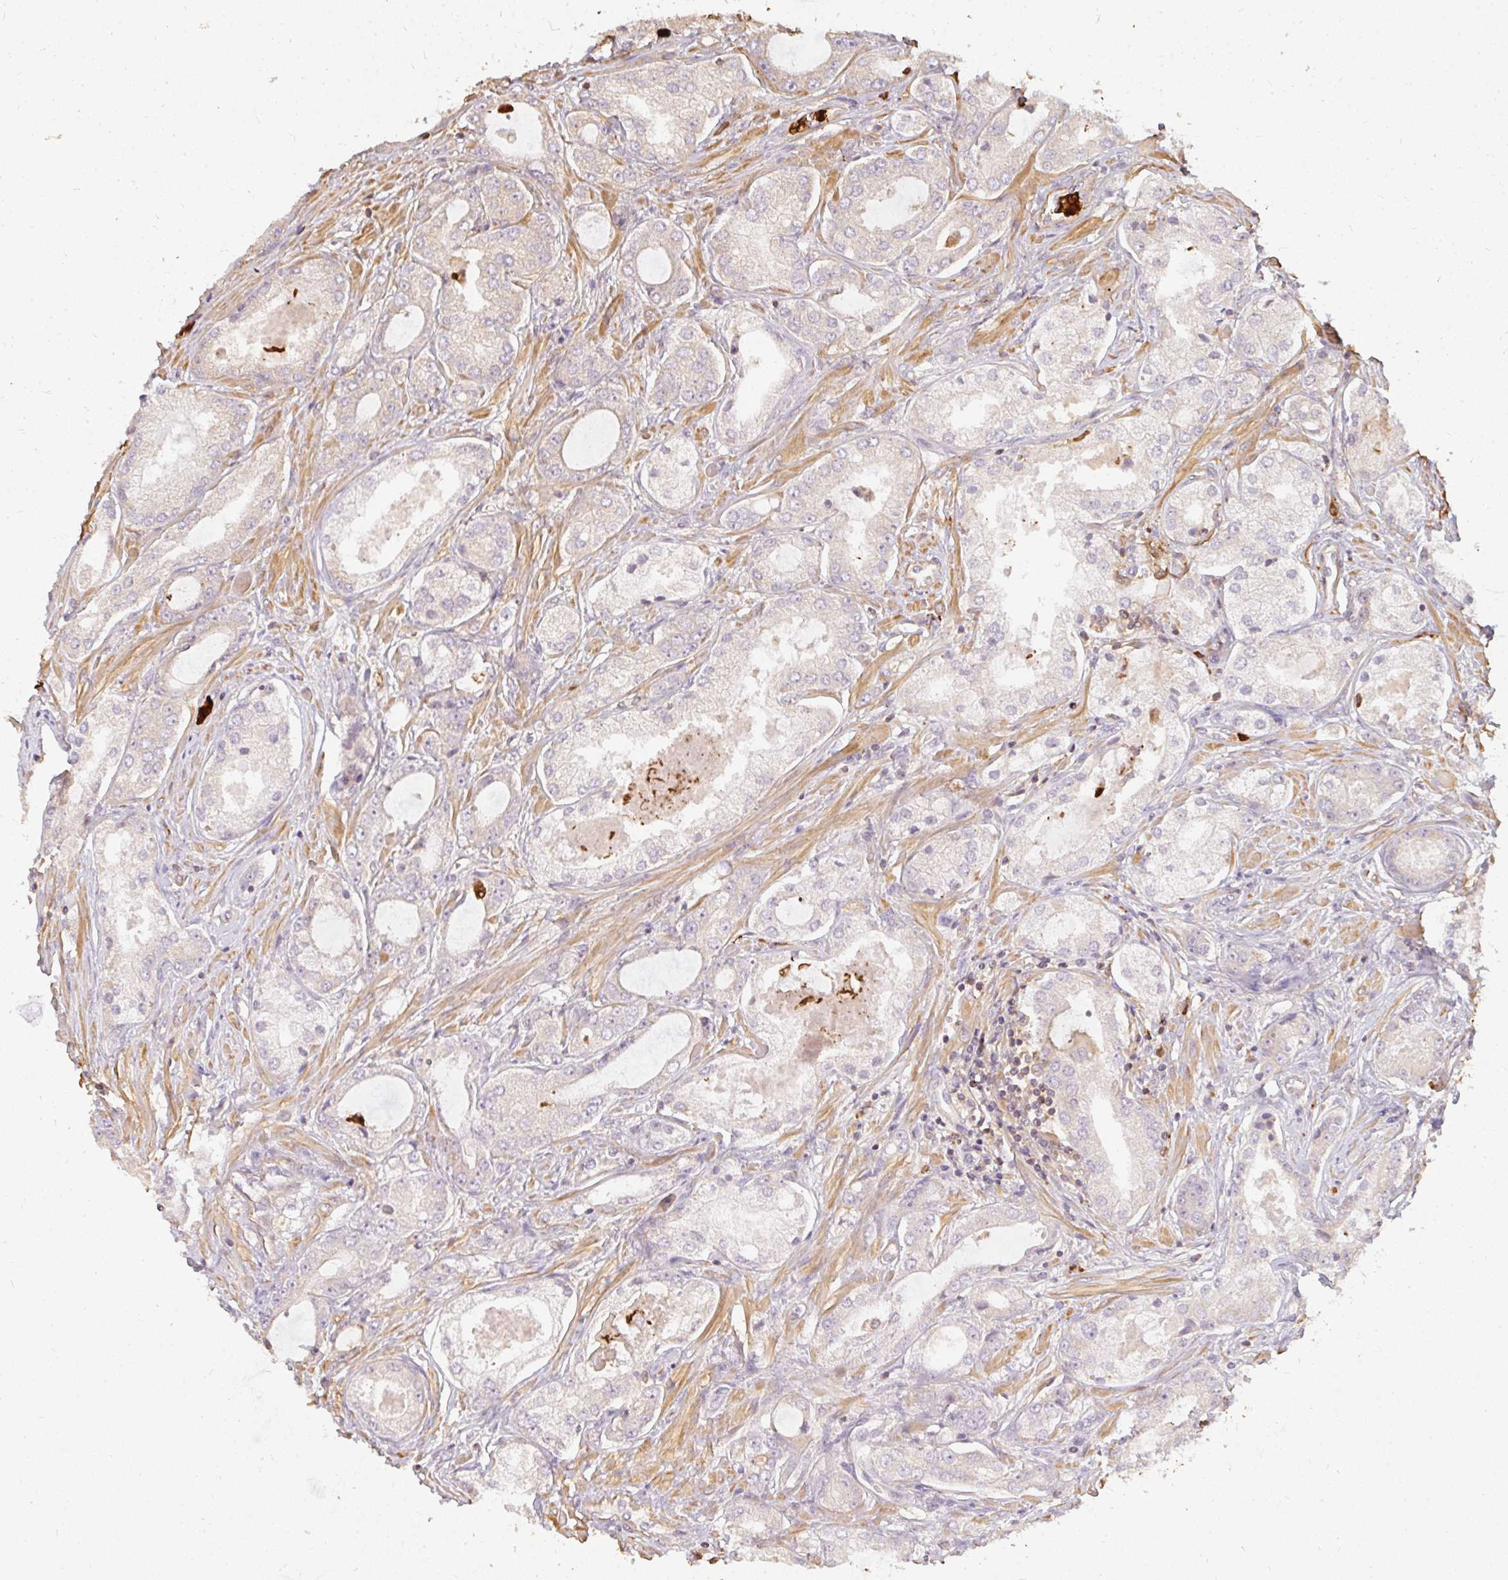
{"staining": {"intensity": "negative", "quantity": "none", "location": "none"}, "tissue": "prostate cancer", "cell_type": "Tumor cells", "image_type": "cancer", "snomed": [{"axis": "morphology", "description": "Adenocarcinoma, Low grade"}, {"axis": "topography", "description": "Prostate"}], "caption": "Immunohistochemistry (IHC) photomicrograph of human prostate adenocarcinoma (low-grade) stained for a protein (brown), which reveals no expression in tumor cells. (DAB IHC with hematoxylin counter stain).", "gene": "CNTRL", "patient": {"sex": "male", "age": 68}}